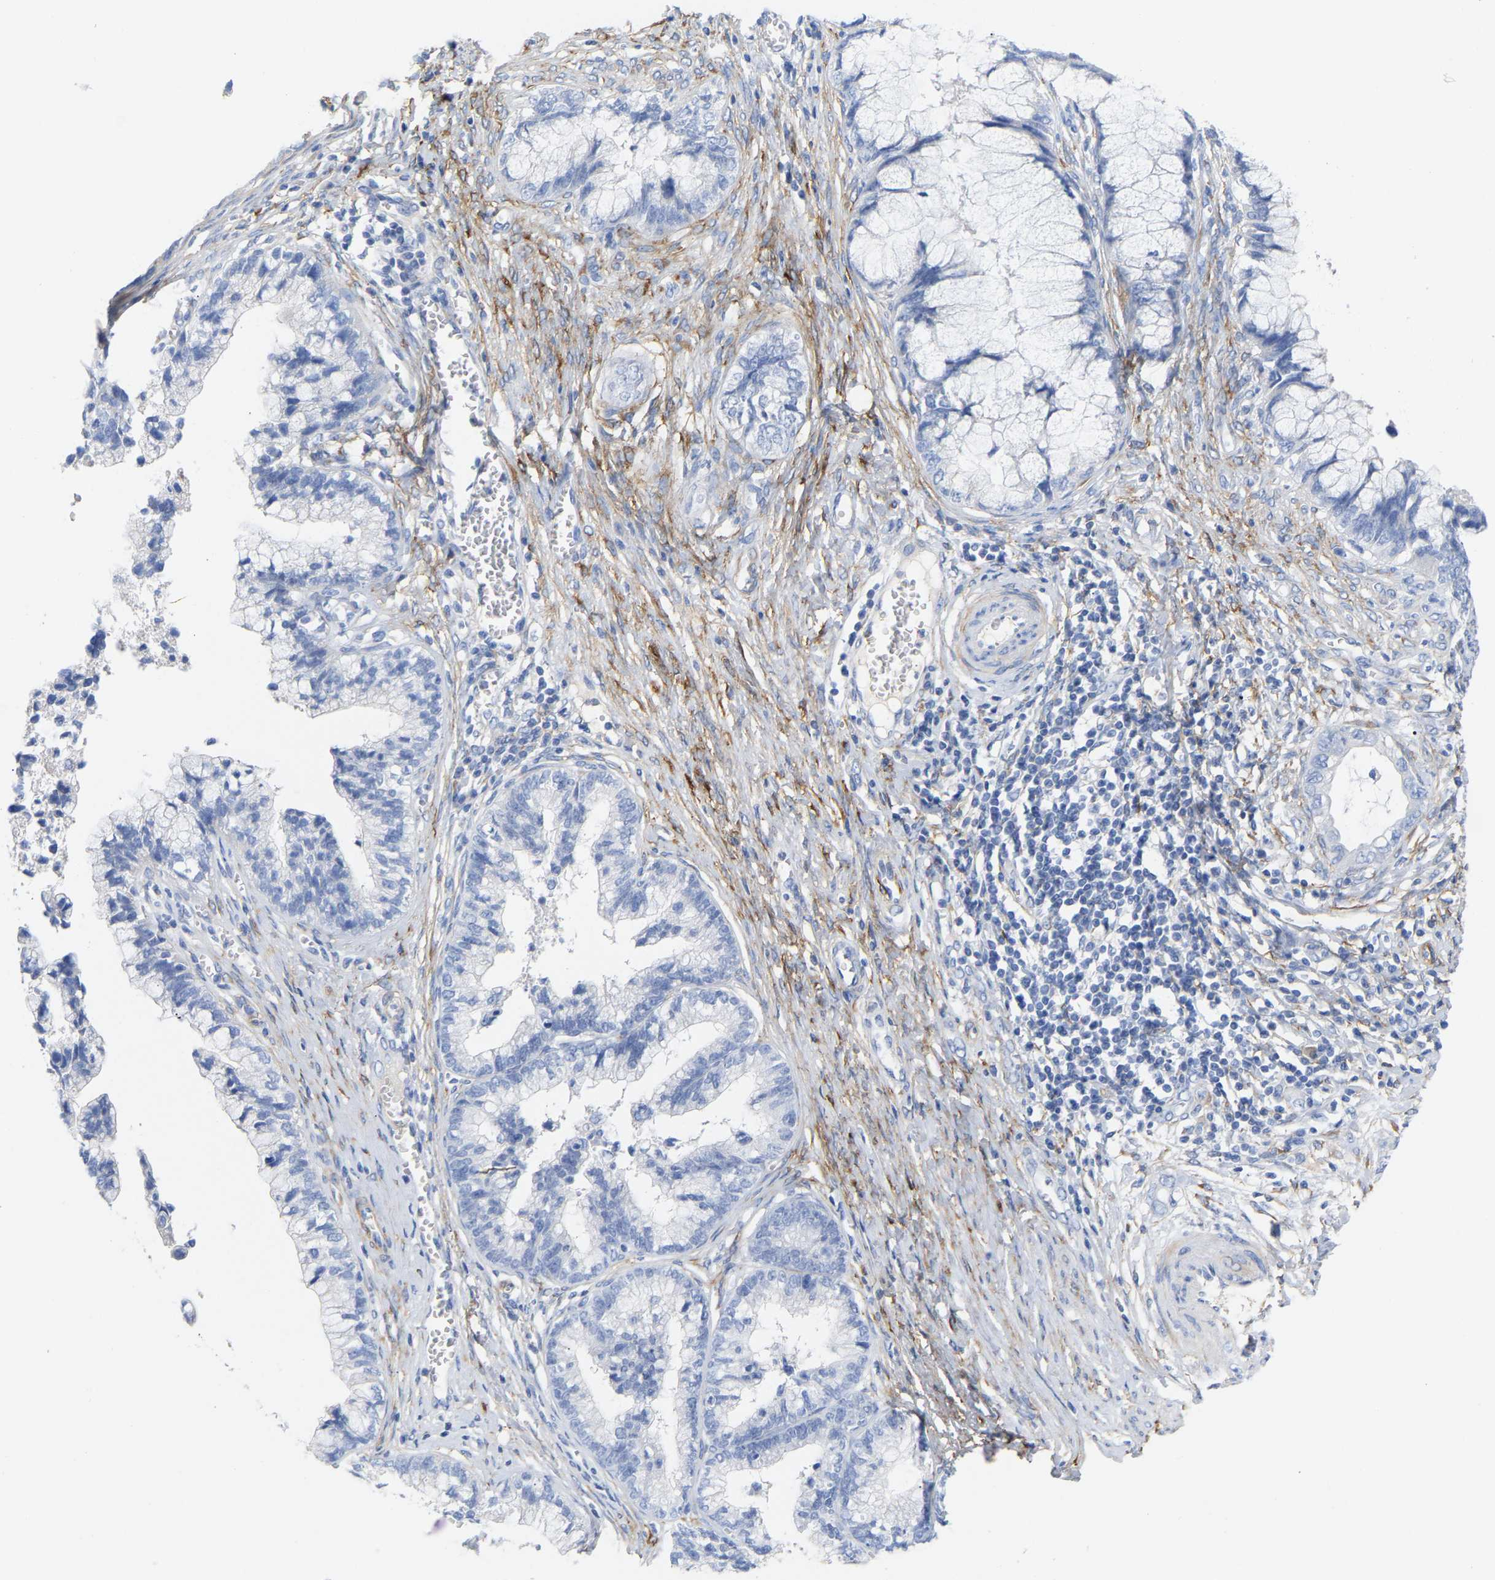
{"staining": {"intensity": "negative", "quantity": "none", "location": "none"}, "tissue": "cervical cancer", "cell_type": "Tumor cells", "image_type": "cancer", "snomed": [{"axis": "morphology", "description": "Adenocarcinoma, NOS"}, {"axis": "topography", "description": "Cervix"}], "caption": "IHC of human cervical adenocarcinoma exhibits no staining in tumor cells.", "gene": "AMPH", "patient": {"sex": "female", "age": 44}}